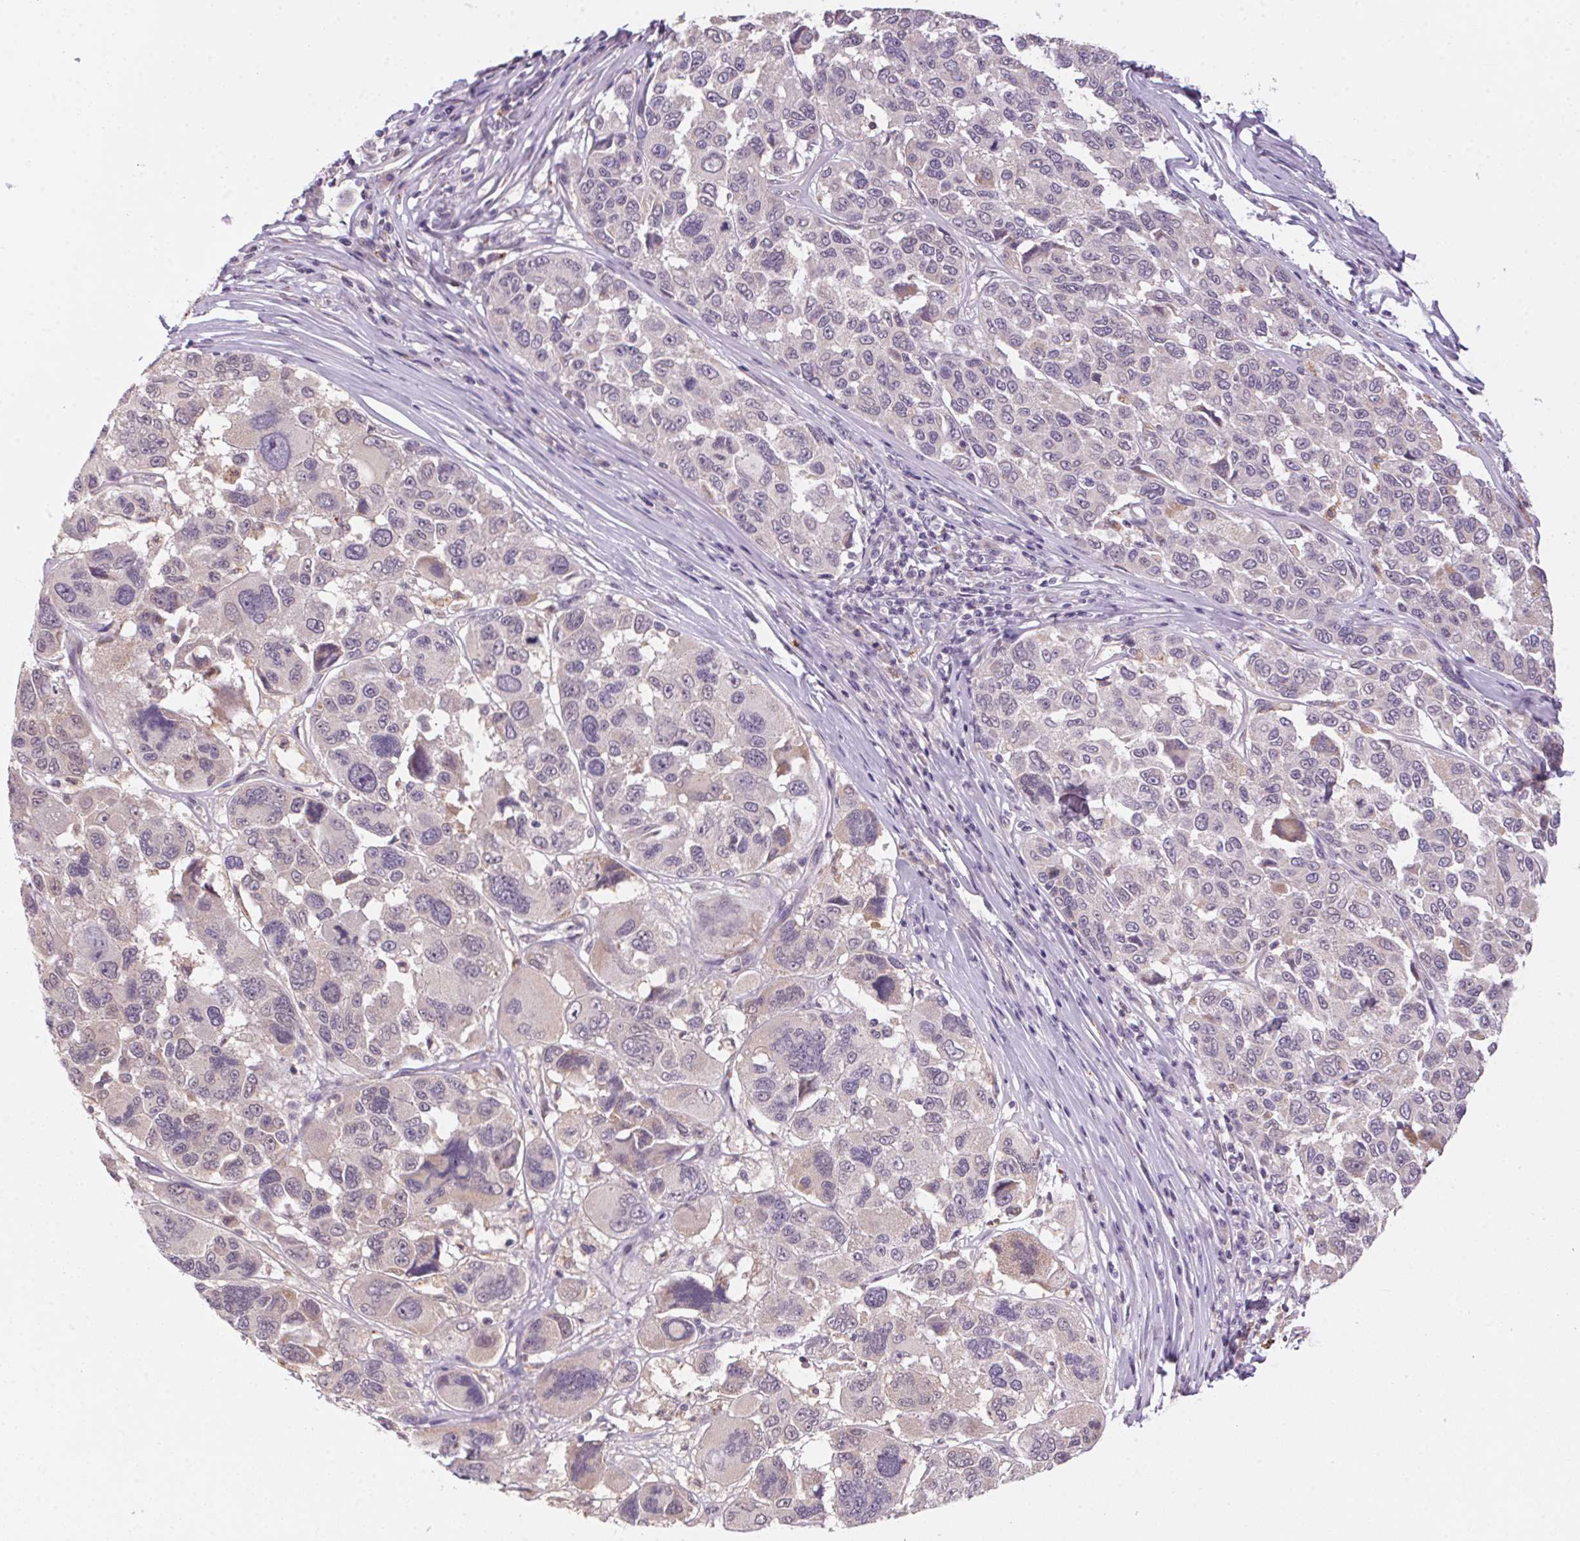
{"staining": {"intensity": "negative", "quantity": "none", "location": "none"}, "tissue": "melanoma", "cell_type": "Tumor cells", "image_type": "cancer", "snomed": [{"axis": "morphology", "description": "Malignant melanoma, NOS"}, {"axis": "topography", "description": "Skin"}], "caption": "This image is of malignant melanoma stained with immunohistochemistry (IHC) to label a protein in brown with the nuclei are counter-stained blue. There is no expression in tumor cells.", "gene": "ADH5", "patient": {"sex": "female", "age": 66}}